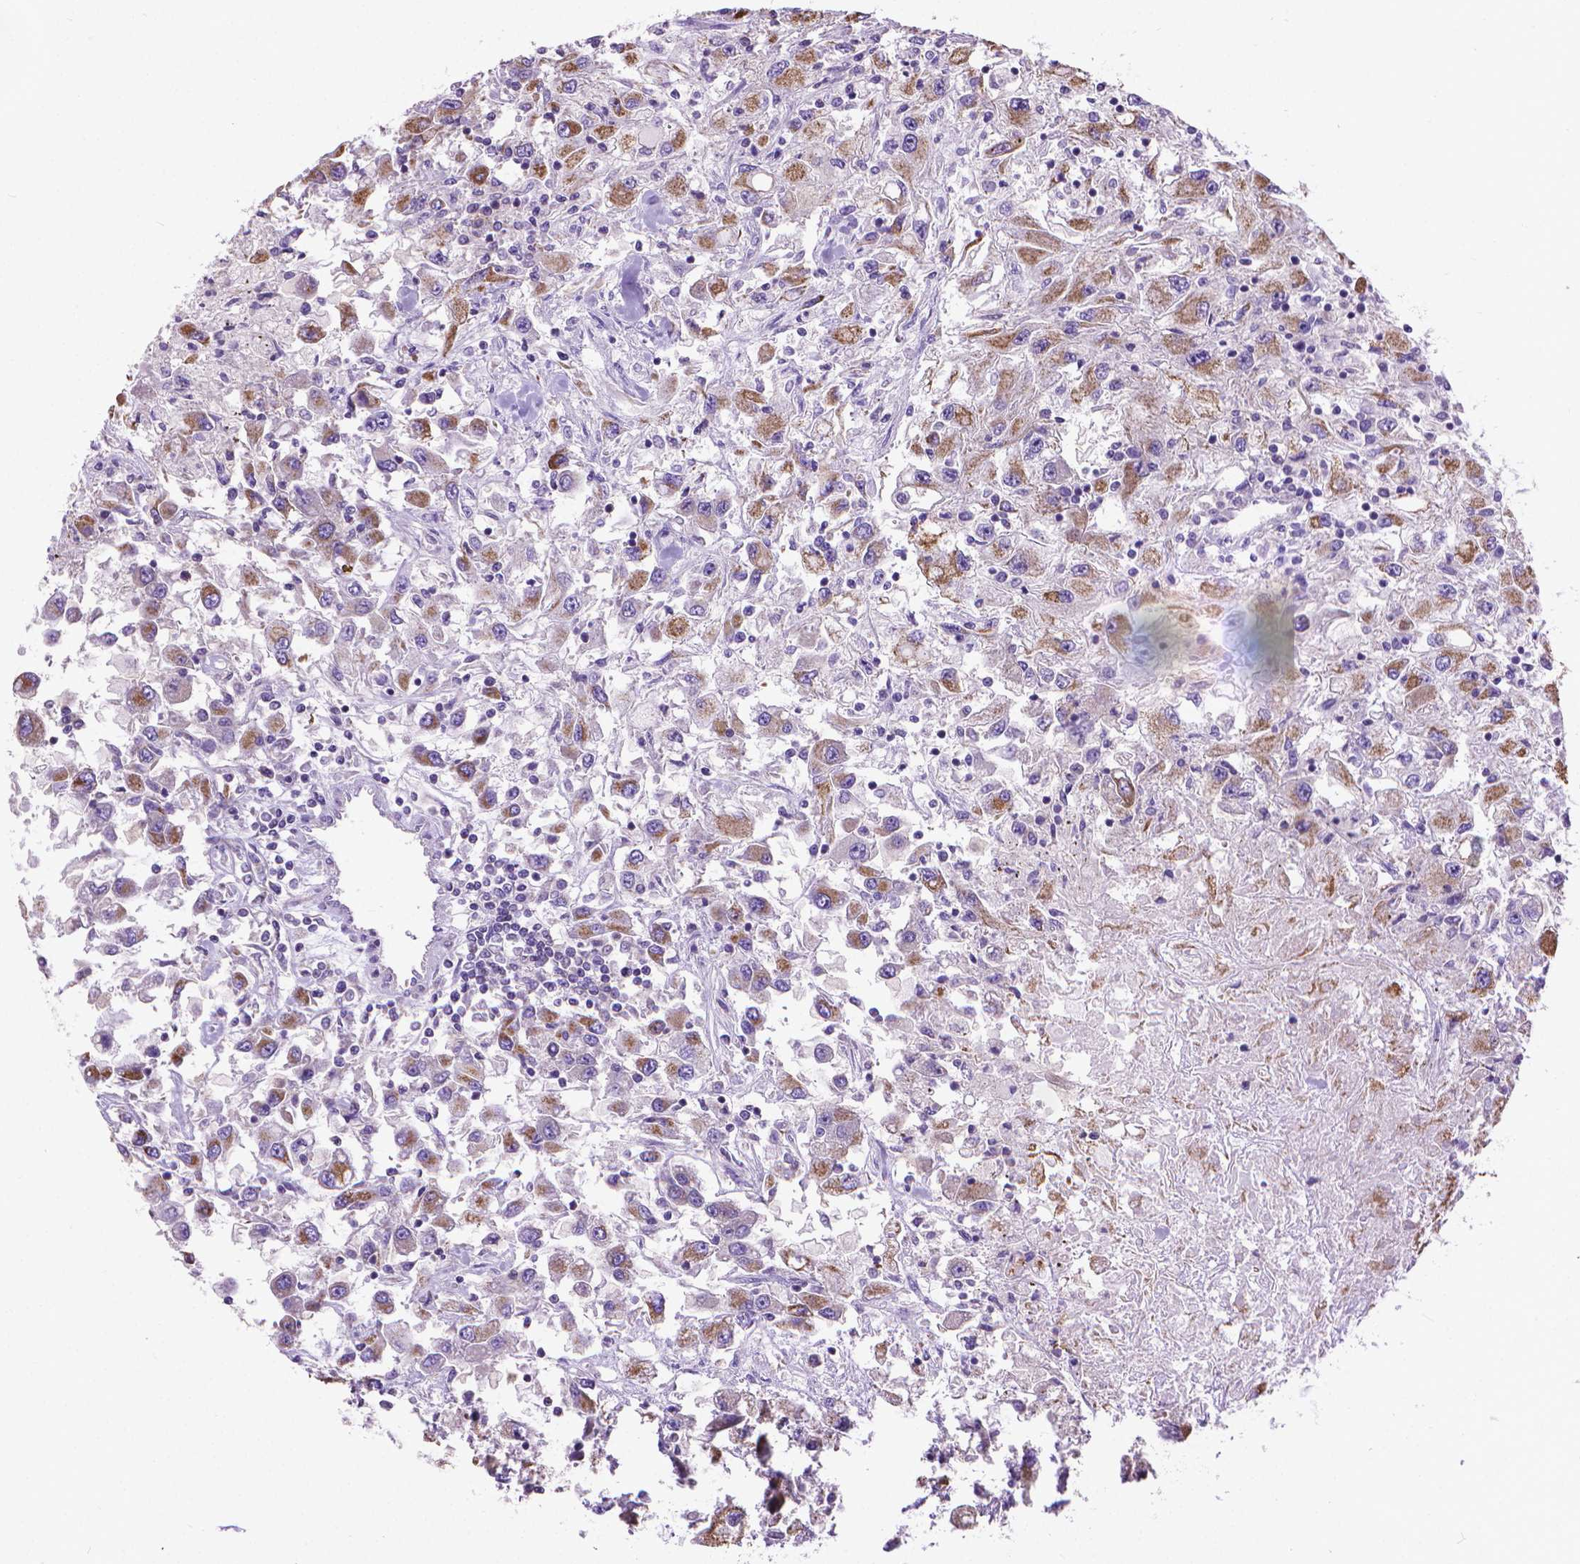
{"staining": {"intensity": "moderate", "quantity": ">75%", "location": "cytoplasmic/membranous"}, "tissue": "renal cancer", "cell_type": "Tumor cells", "image_type": "cancer", "snomed": [{"axis": "morphology", "description": "Adenocarcinoma, NOS"}, {"axis": "topography", "description": "Kidney"}], "caption": "Protein expression analysis of human renal cancer (adenocarcinoma) reveals moderate cytoplasmic/membranous expression in about >75% of tumor cells.", "gene": "SYN1", "patient": {"sex": "female", "age": 67}}